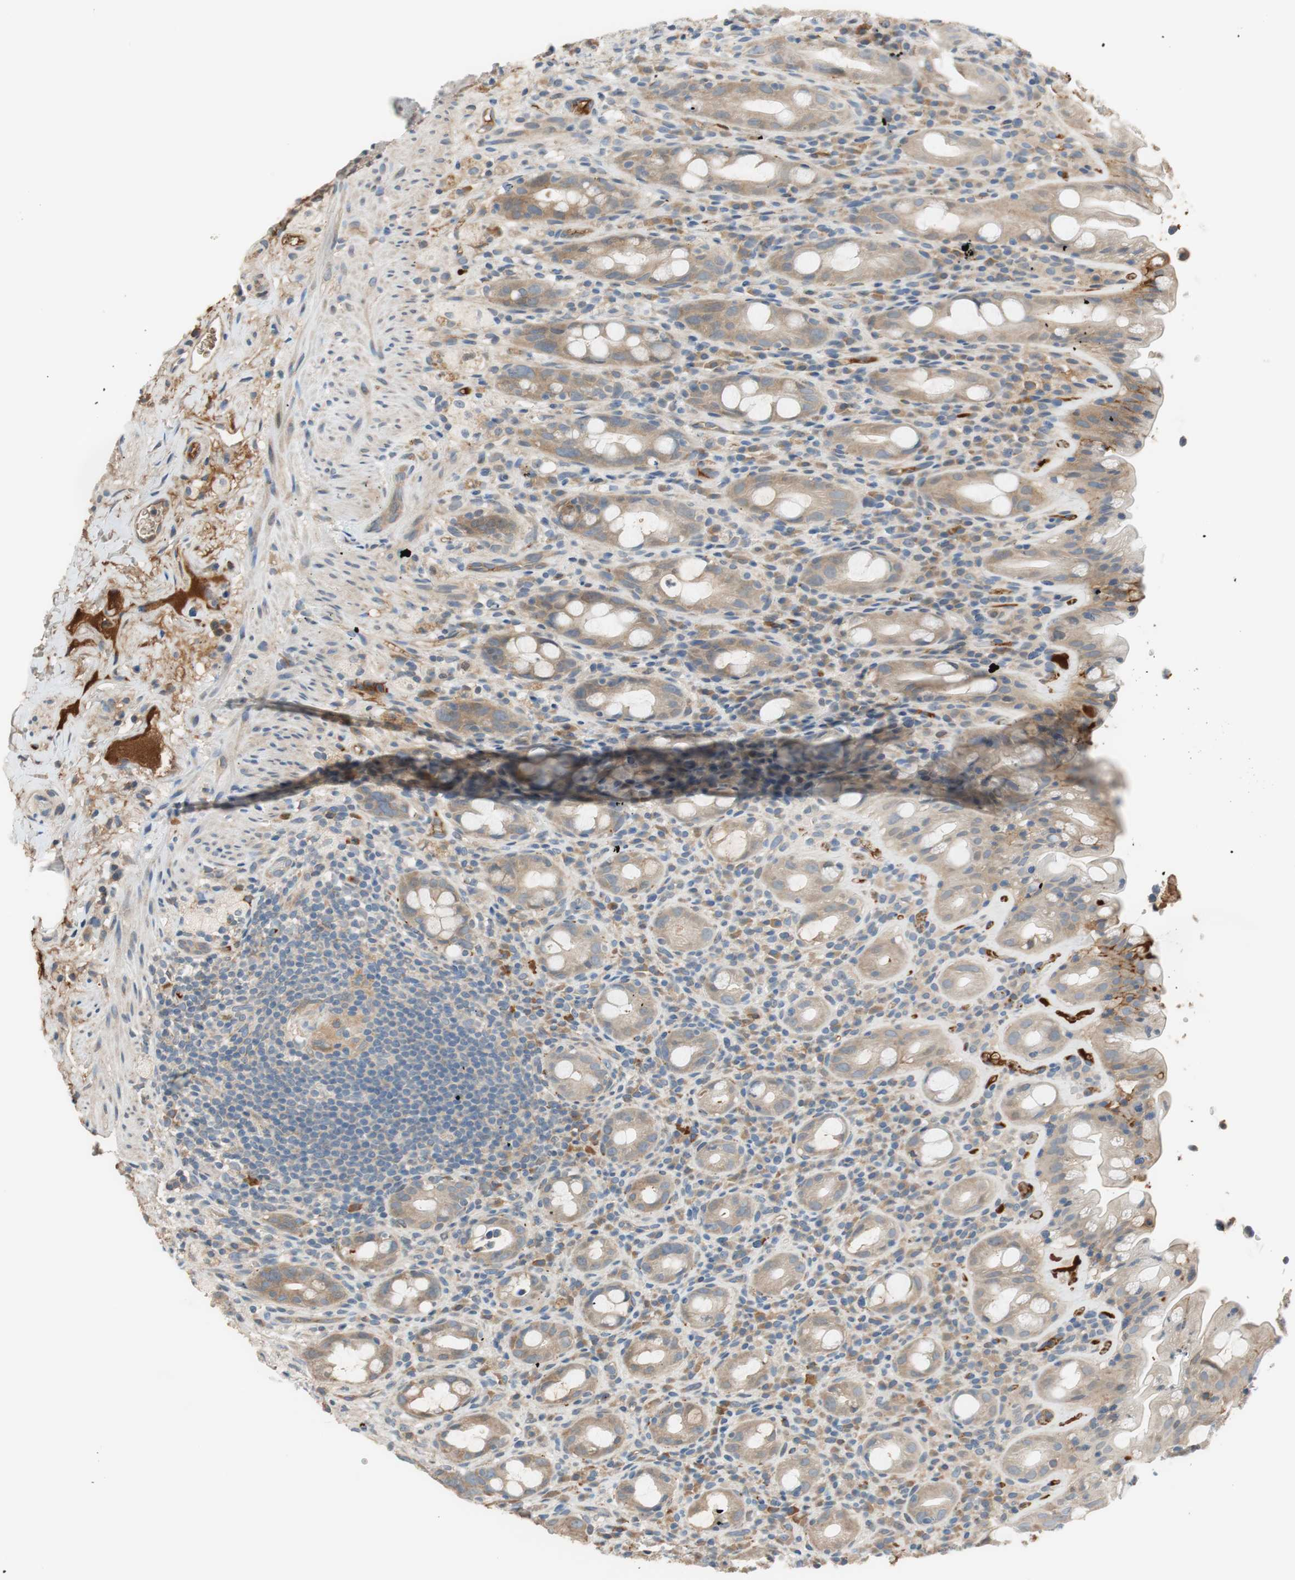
{"staining": {"intensity": "weak", "quantity": ">75%", "location": "cytoplasmic/membranous"}, "tissue": "rectum", "cell_type": "Glandular cells", "image_type": "normal", "snomed": [{"axis": "morphology", "description": "Normal tissue, NOS"}, {"axis": "topography", "description": "Rectum"}], "caption": "Benign rectum demonstrates weak cytoplasmic/membranous staining in approximately >75% of glandular cells, visualized by immunohistochemistry.", "gene": "C4A", "patient": {"sex": "male", "age": 44}}